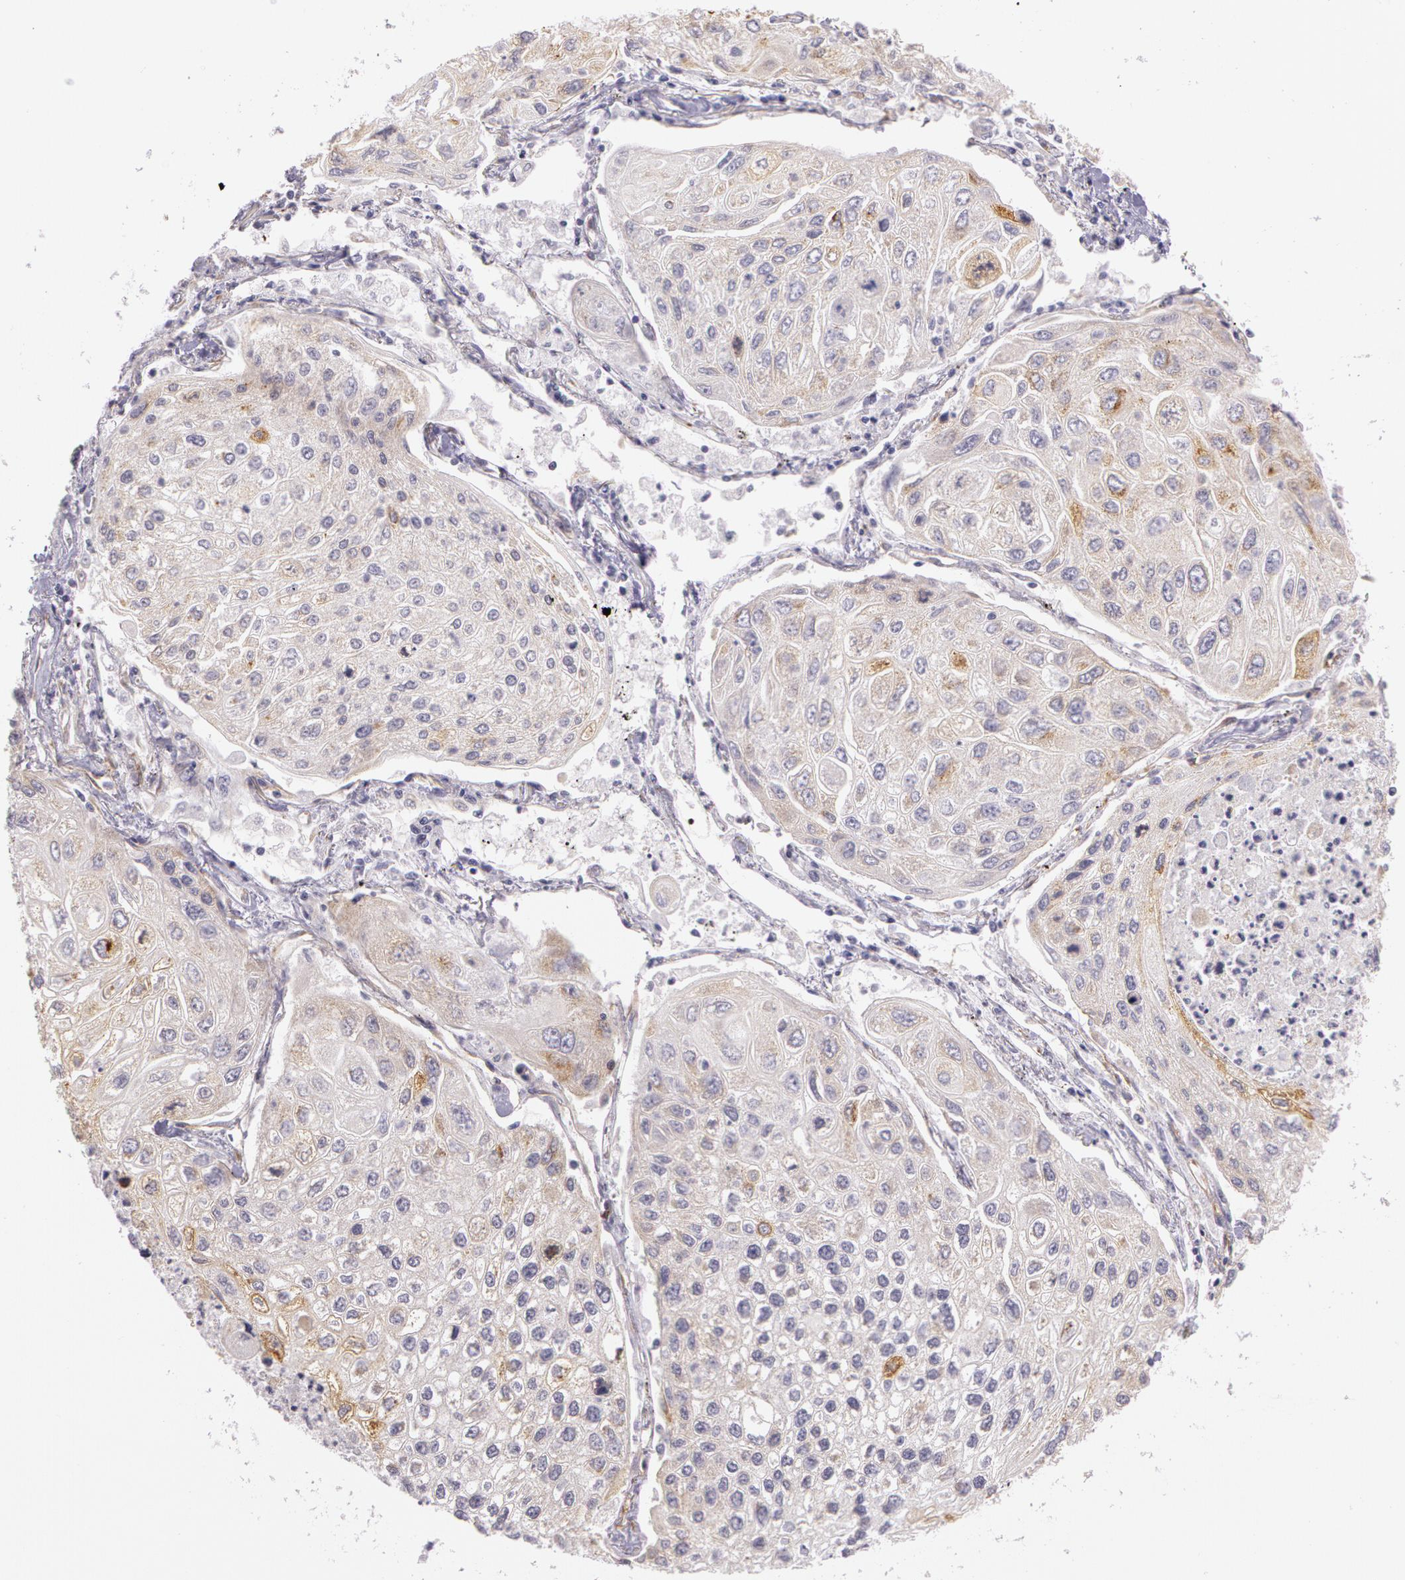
{"staining": {"intensity": "weak", "quantity": ">75%", "location": "cytoplasmic/membranous"}, "tissue": "lung cancer", "cell_type": "Tumor cells", "image_type": "cancer", "snomed": [{"axis": "morphology", "description": "Squamous cell carcinoma, NOS"}, {"axis": "topography", "description": "Lung"}], "caption": "Immunohistochemical staining of lung squamous cell carcinoma demonstrates weak cytoplasmic/membranous protein expression in approximately >75% of tumor cells.", "gene": "APP", "patient": {"sex": "male", "age": 75}}